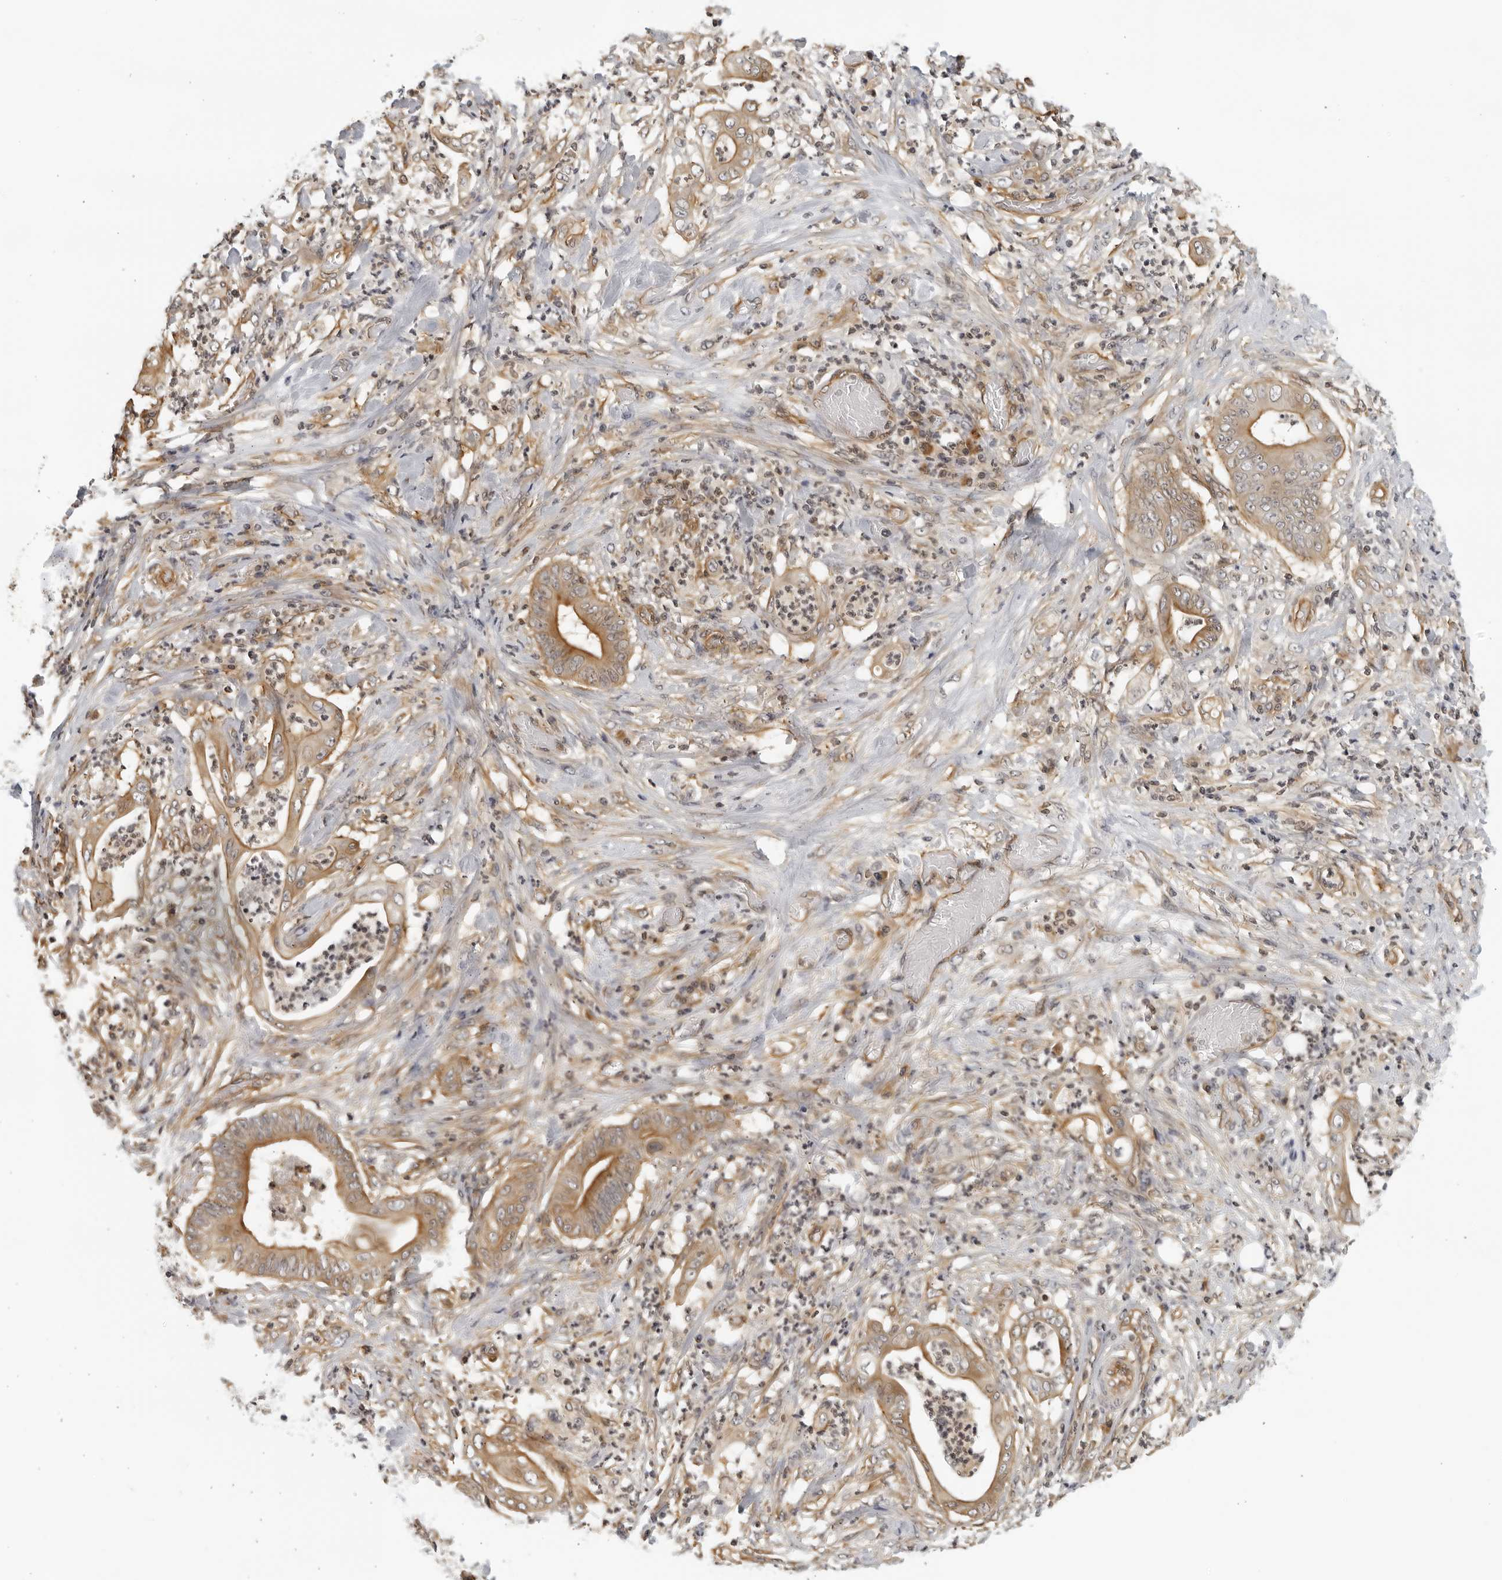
{"staining": {"intensity": "moderate", "quantity": ">75%", "location": "cytoplasmic/membranous"}, "tissue": "stomach cancer", "cell_type": "Tumor cells", "image_type": "cancer", "snomed": [{"axis": "morphology", "description": "Adenocarcinoma, NOS"}, {"axis": "topography", "description": "Stomach"}], "caption": "Moderate cytoplasmic/membranous protein expression is present in about >75% of tumor cells in stomach cancer (adenocarcinoma).", "gene": "SERTAD4", "patient": {"sex": "female", "age": 73}}